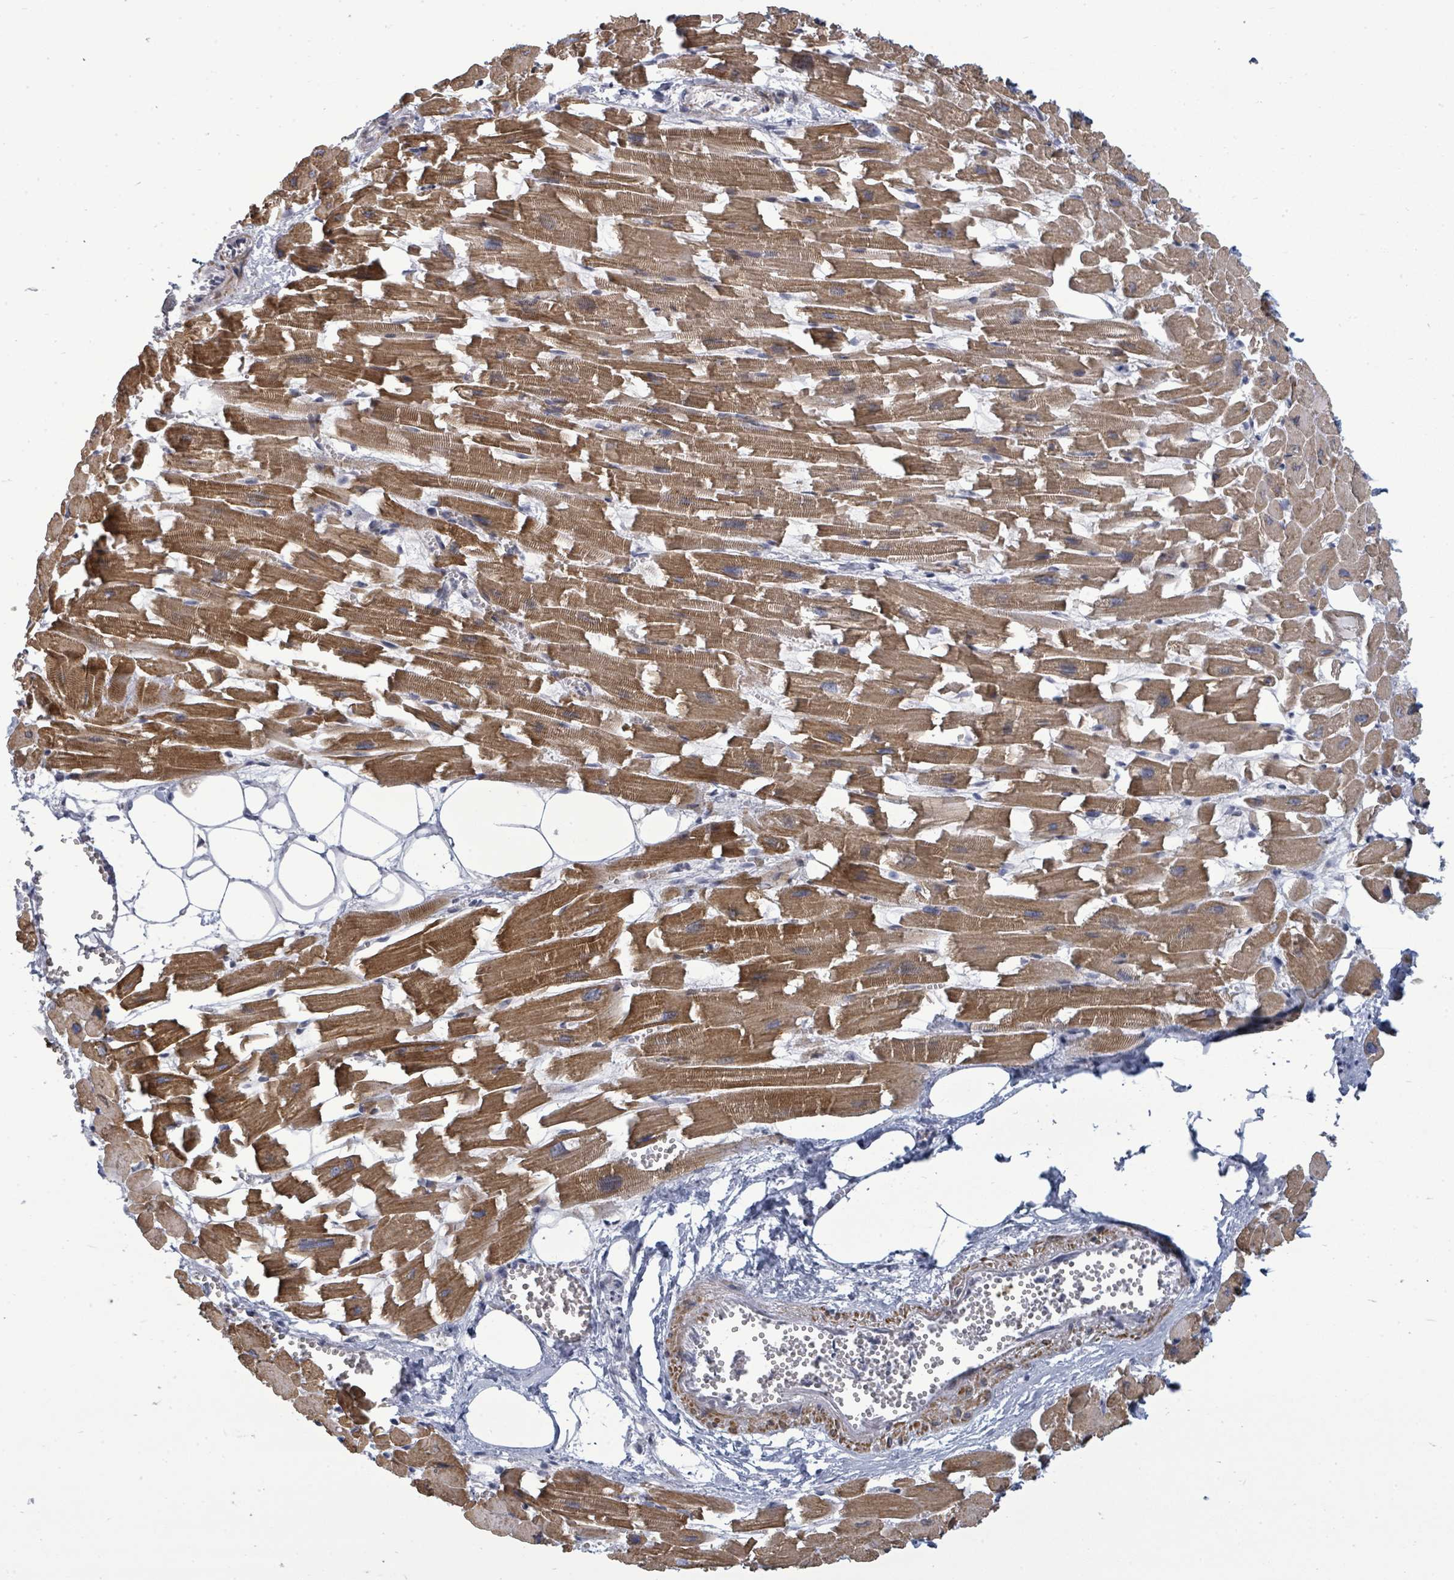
{"staining": {"intensity": "strong", "quantity": ">75%", "location": "cytoplasmic/membranous"}, "tissue": "heart muscle", "cell_type": "Cardiomyocytes", "image_type": "normal", "snomed": [{"axis": "morphology", "description": "Normal tissue, NOS"}, {"axis": "topography", "description": "Heart"}], "caption": "Immunohistochemical staining of normal heart muscle reveals high levels of strong cytoplasmic/membranous staining in about >75% of cardiomyocytes.", "gene": "PTPN20", "patient": {"sex": "female", "age": 64}}